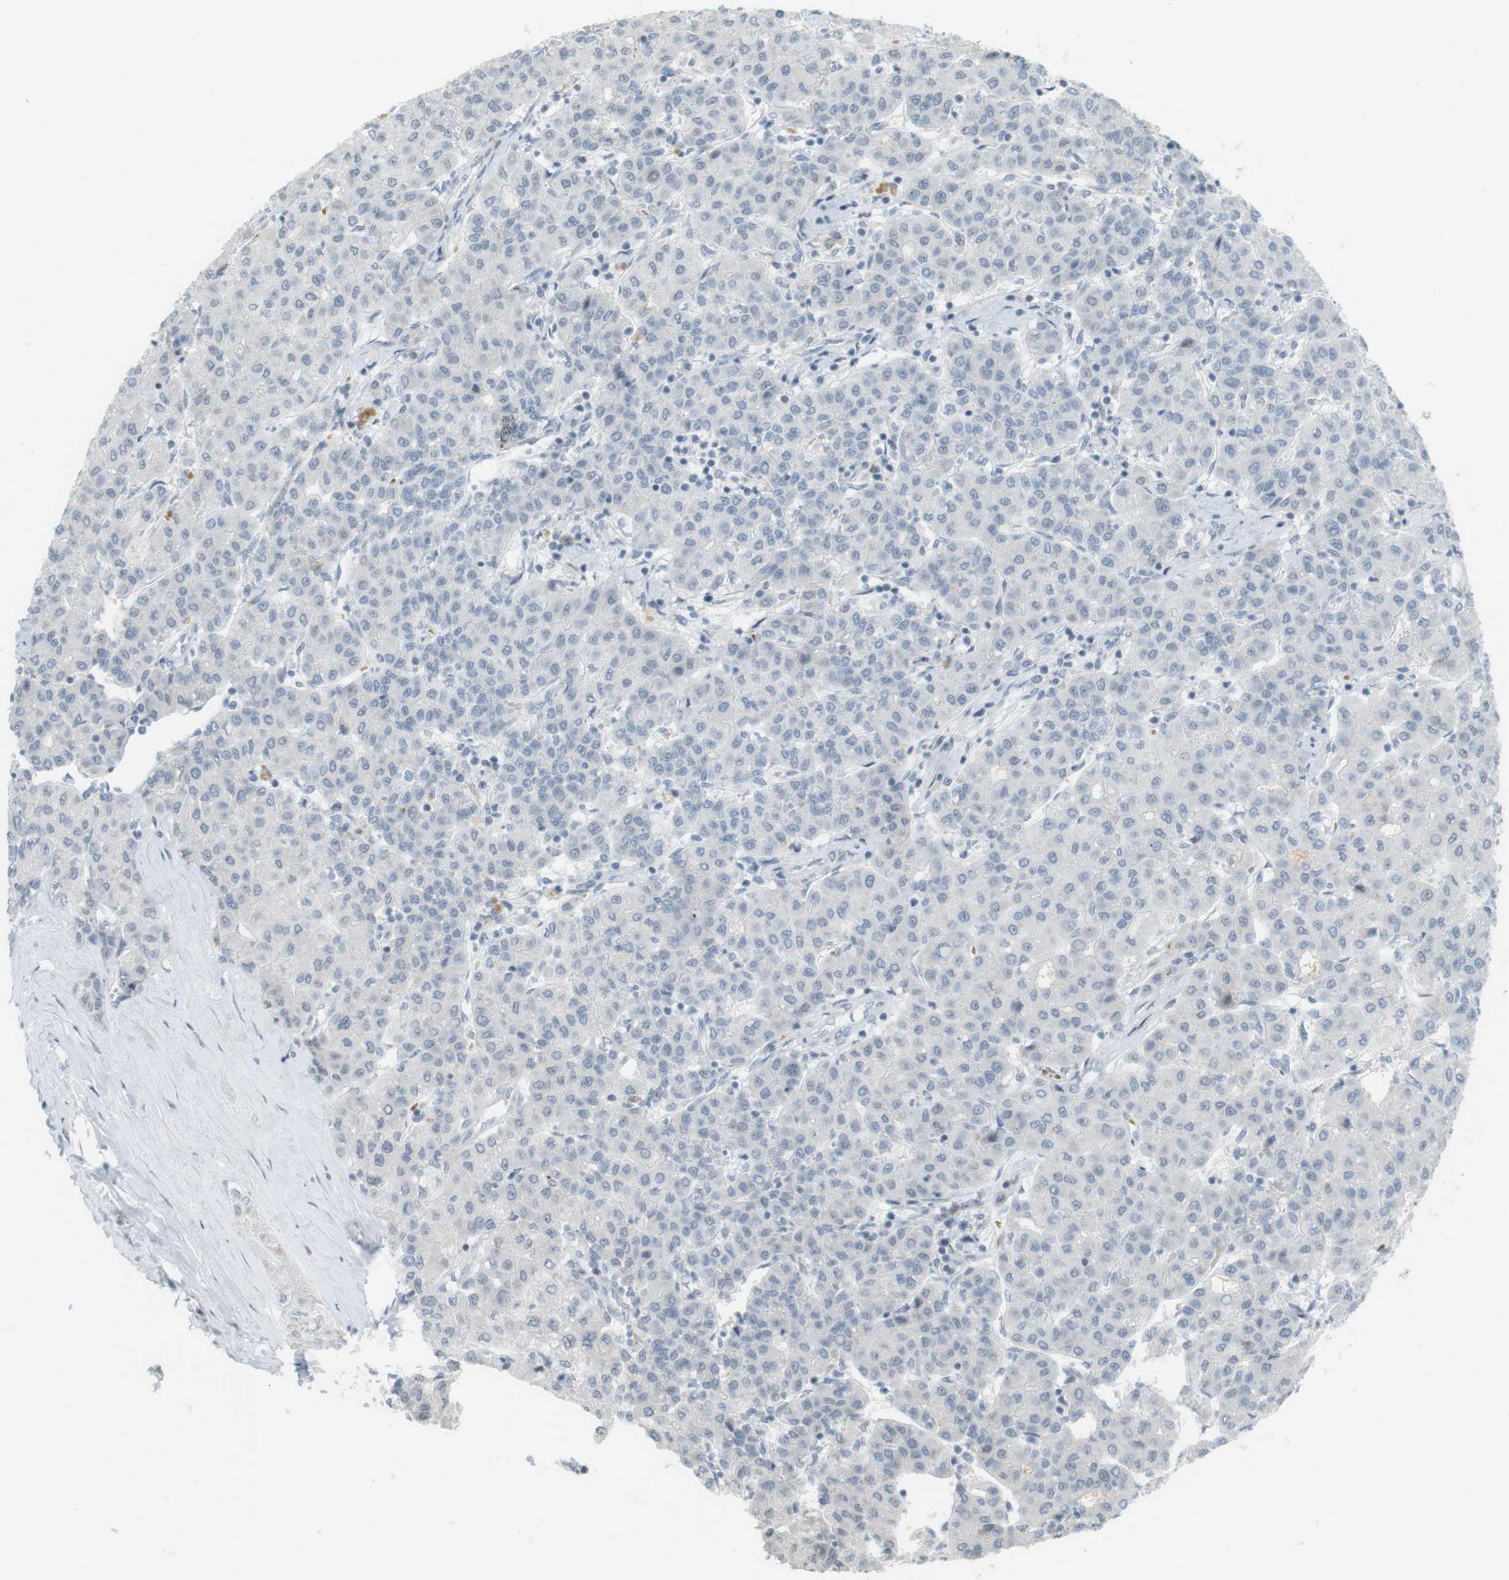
{"staining": {"intensity": "weak", "quantity": "<25%", "location": "nuclear"}, "tissue": "liver cancer", "cell_type": "Tumor cells", "image_type": "cancer", "snomed": [{"axis": "morphology", "description": "Carcinoma, Hepatocellular, NOS"}, {"axis": "topography", "description": "Liver"}], "caption": "This is an immunohistochemistry (IHC) photomicrograph of human liver hepatocellular carcinoma. There is no staining in tumor cells.", "gene": "DMC1", "patient": {"sex": "male", "age": 65}}